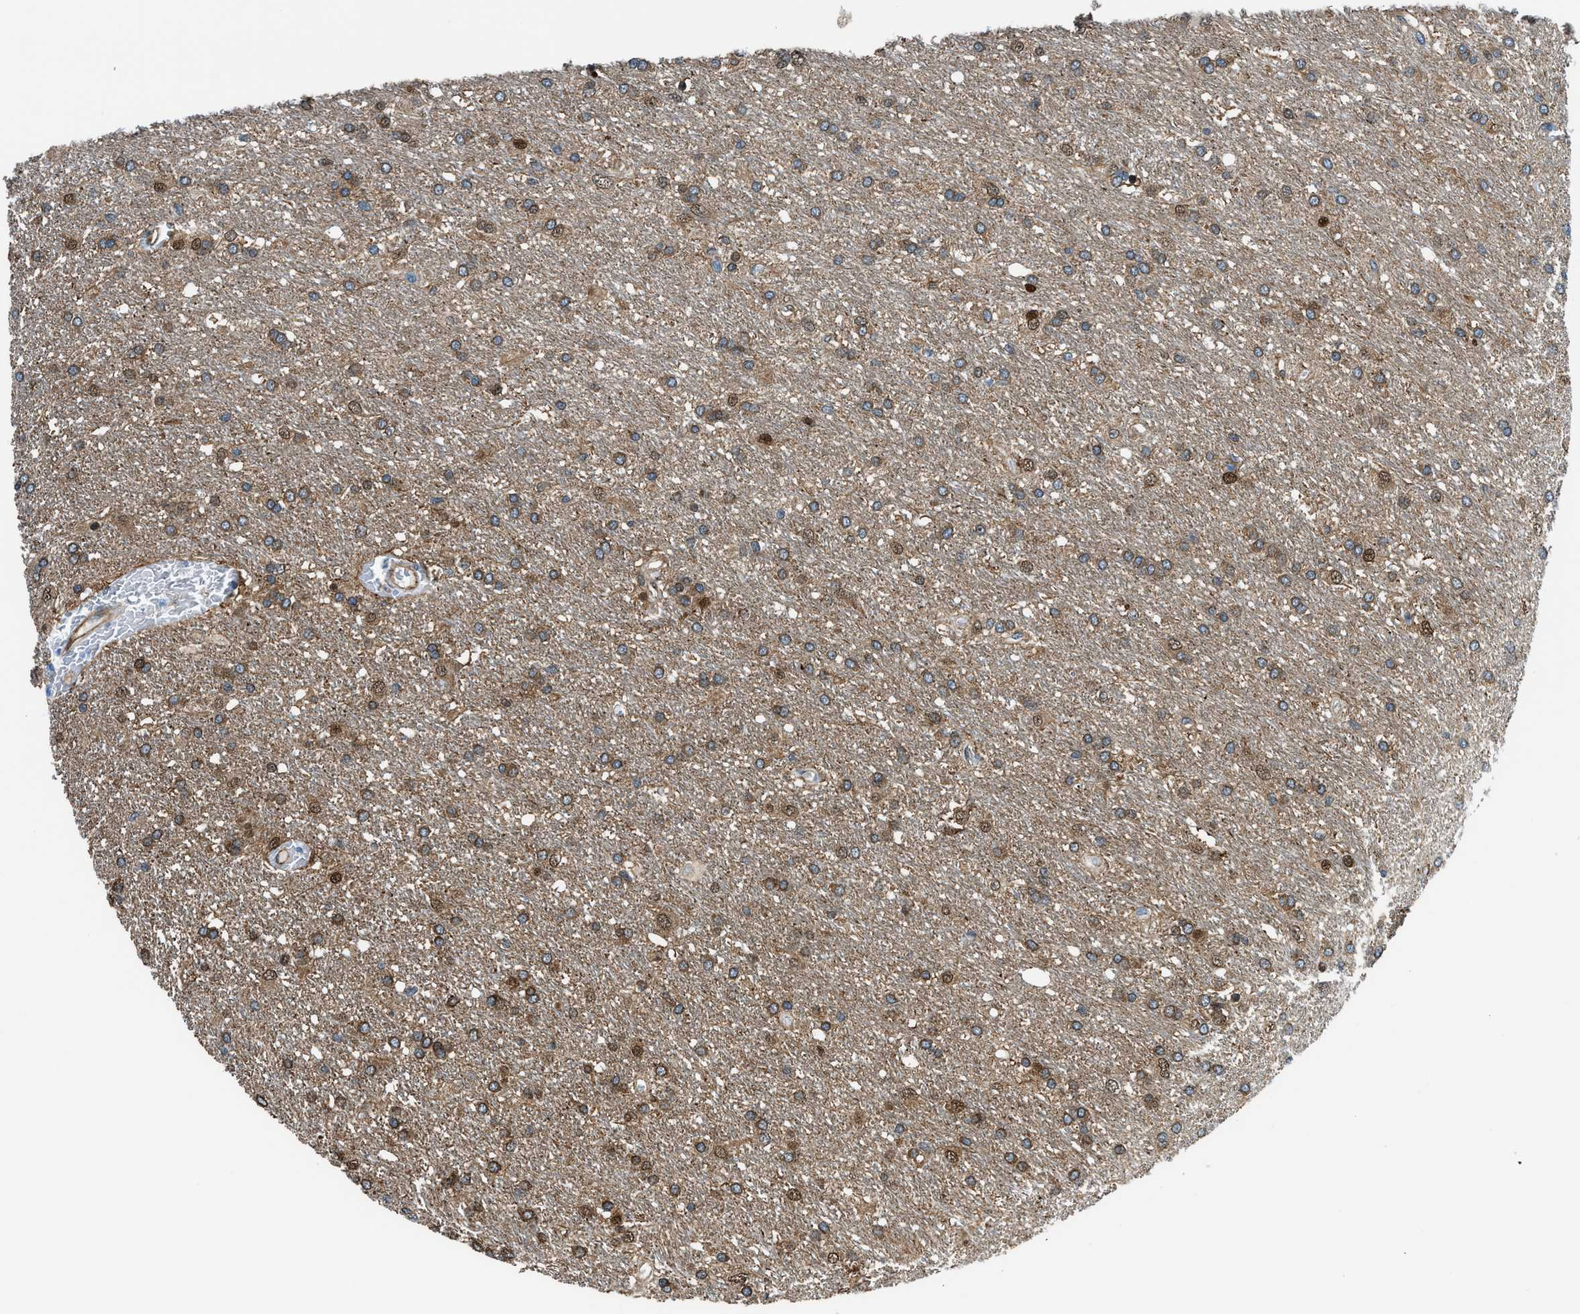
{"staining": {"intensity": "moderate", "quantity": ">75%", "location": "cytoplasmic/membranous,nuclear"}, "tissue": "glioma", "cell_type": "Tumor cells", "image_type": "cancer", "snomed": [{"axis": "morphology", "description": "Glioma, malignant, Low grade"}, {"axis": "topography", "description": "Brain"}], "caption": "Glioma stained with a protein marker exhibits moderate staining in tumor cells.", "gene": "YWHAE", "patient": {"sex": "male", "age": 77}}